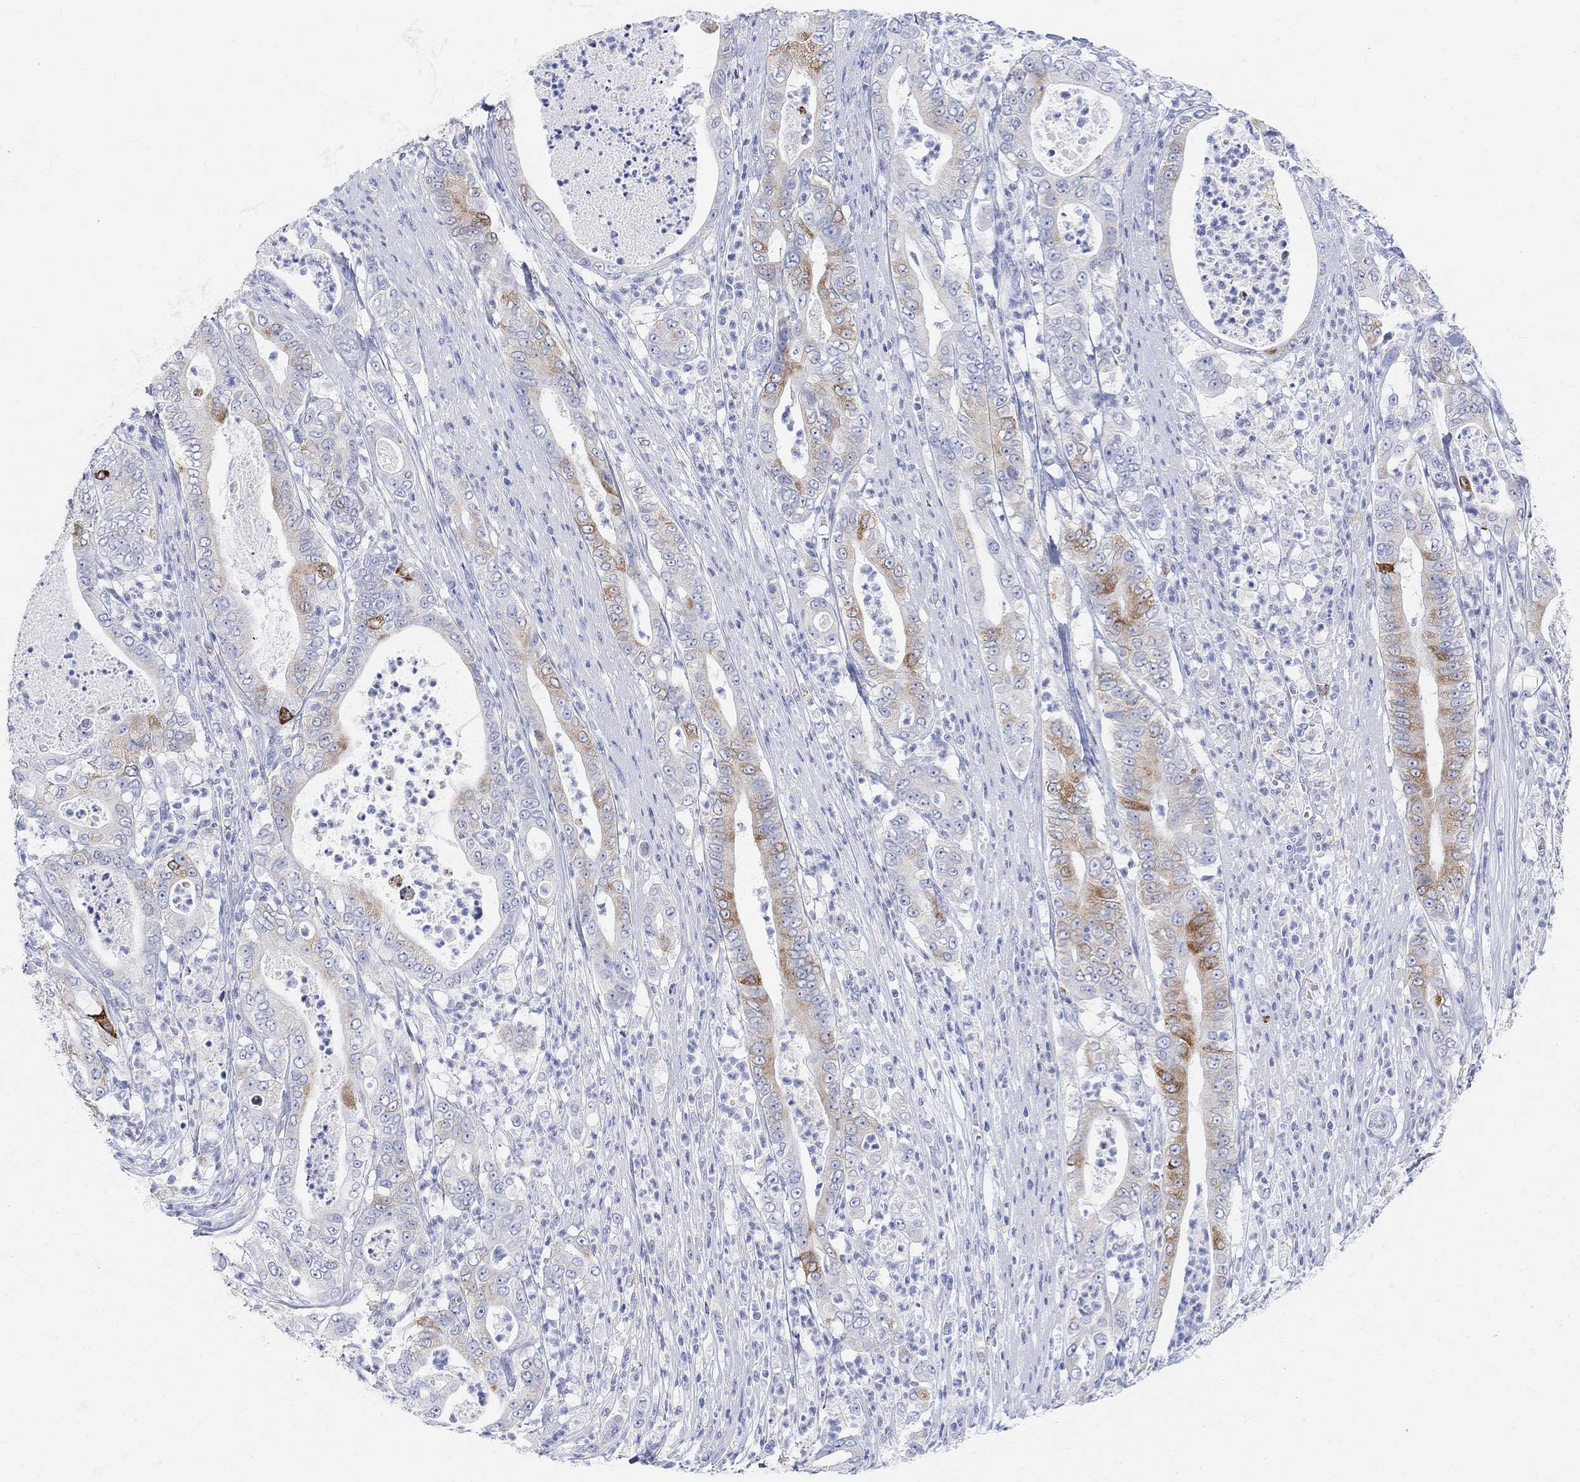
{"staining": {"intensity": "strong", "quantity": "<25%", "location": "cytoplasmic/membranous"}, "tissue": "pancreatic cancer", "cell_type": "Tumor cells", "image_type": "cancer", "snomed": [{"axis": "morphology", "description": "Adenocarcinoma, NOS"}, {"axis": "topography", "description": "Pancreas"}], "caption": "Immunohistochemical staining of human pancreatic adenocarcinoma demonstrates medium levels of strong cytoplasmic/membranous protein staining in approximately <25% of tumor cells.", "gene": "RETNLB", "patient": {"sex": "male", "age": 71}}